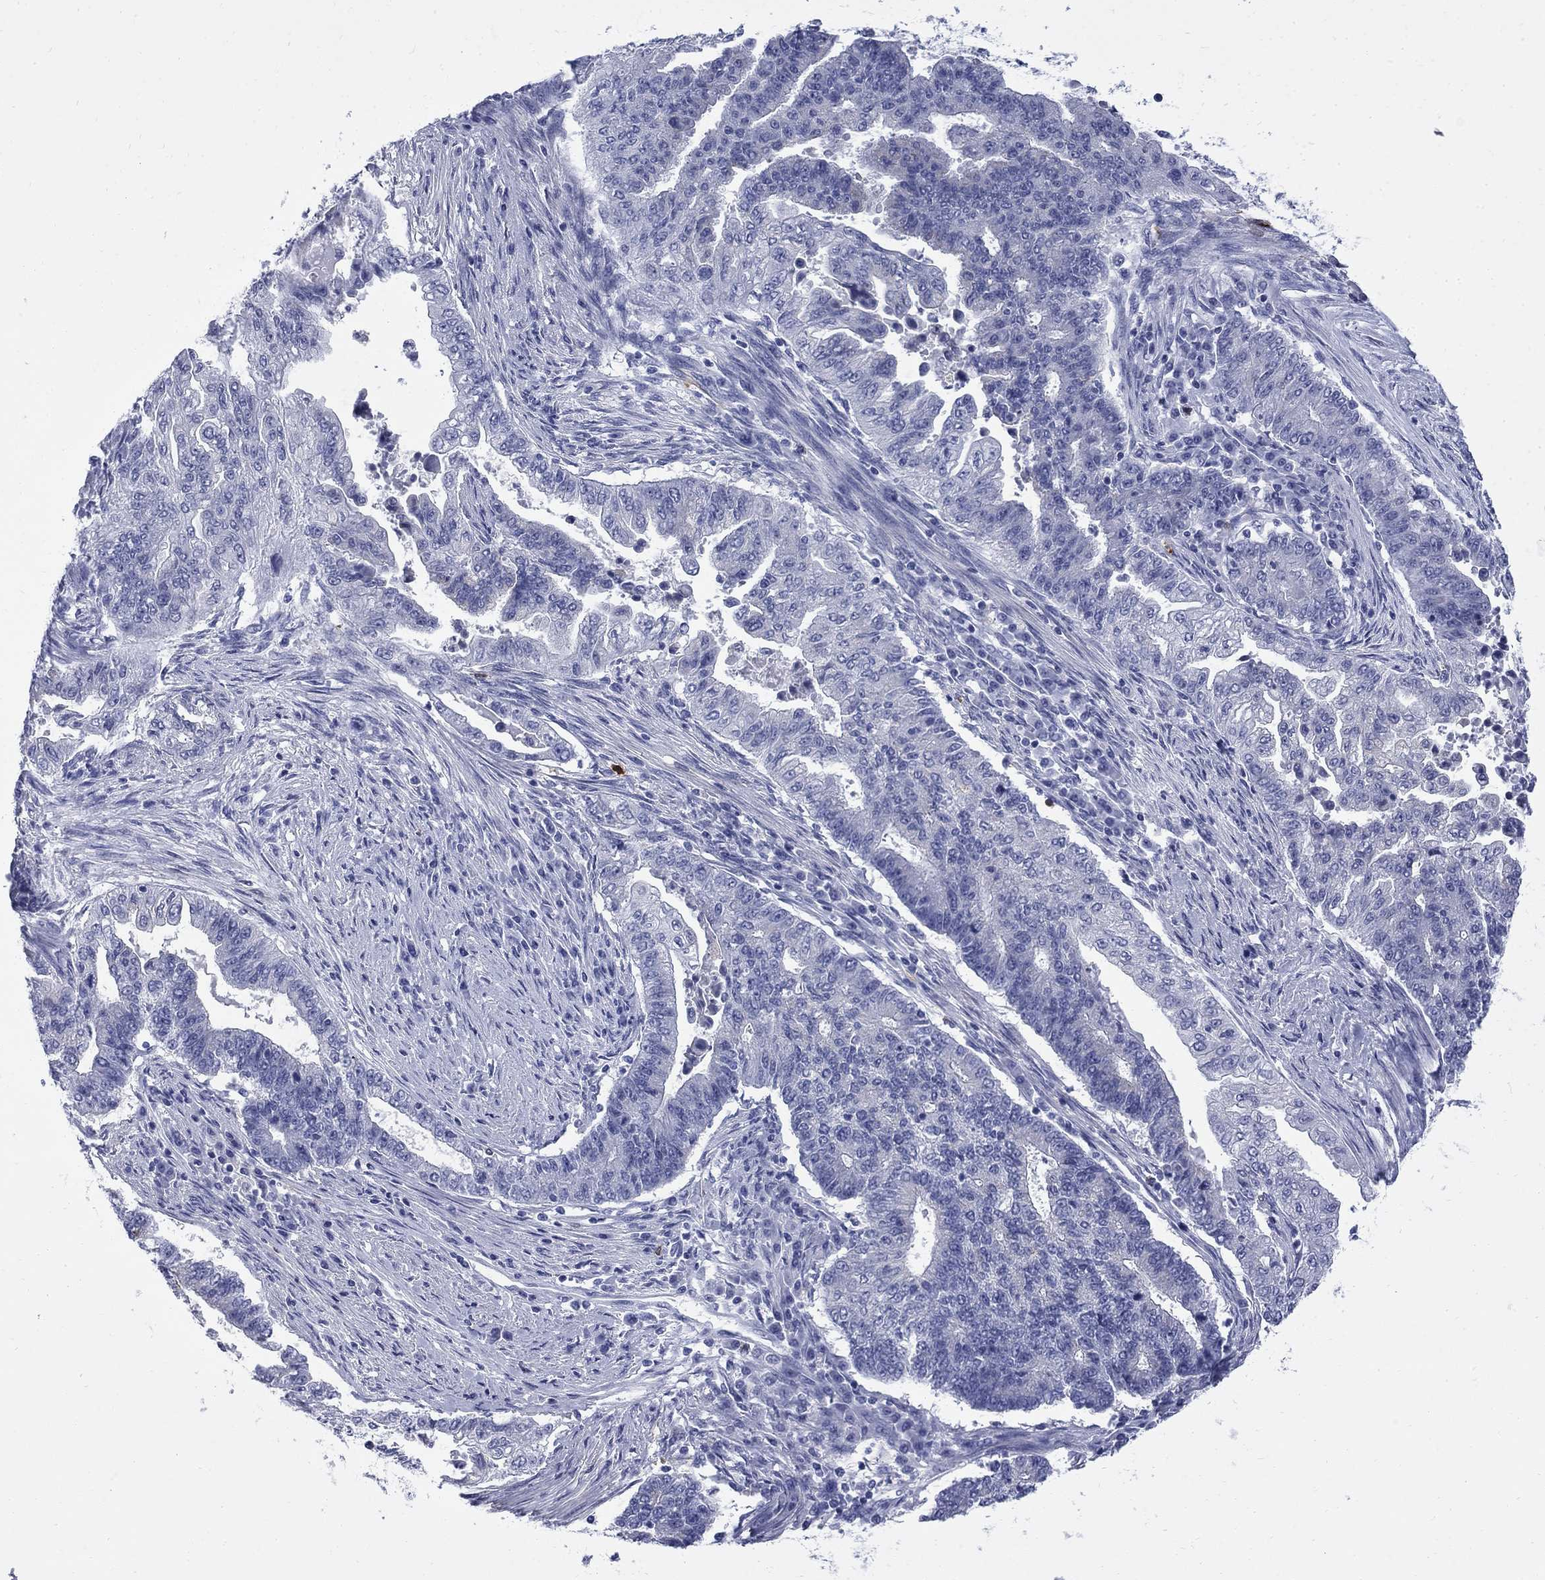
{"staining": {"intensity": "negative", "quantity": "none", "location": "none"}, "tissue": "endometrial cancer", "cell_type": "Tumor cells", "image_type": "cancer", "snomed": [{"axis": "morphology", "description": "Adenocarcinoma, NOS"}, {"axis": "topography", "description": "Uterus"}, {"axis": "topography", "description": "Endometrium"}], "caption": "The micrograph shows no staining of tumor cells in endometrial cancer.", "gene": "SERPINB2", "patient": {"sex": "female", "age": 54}}